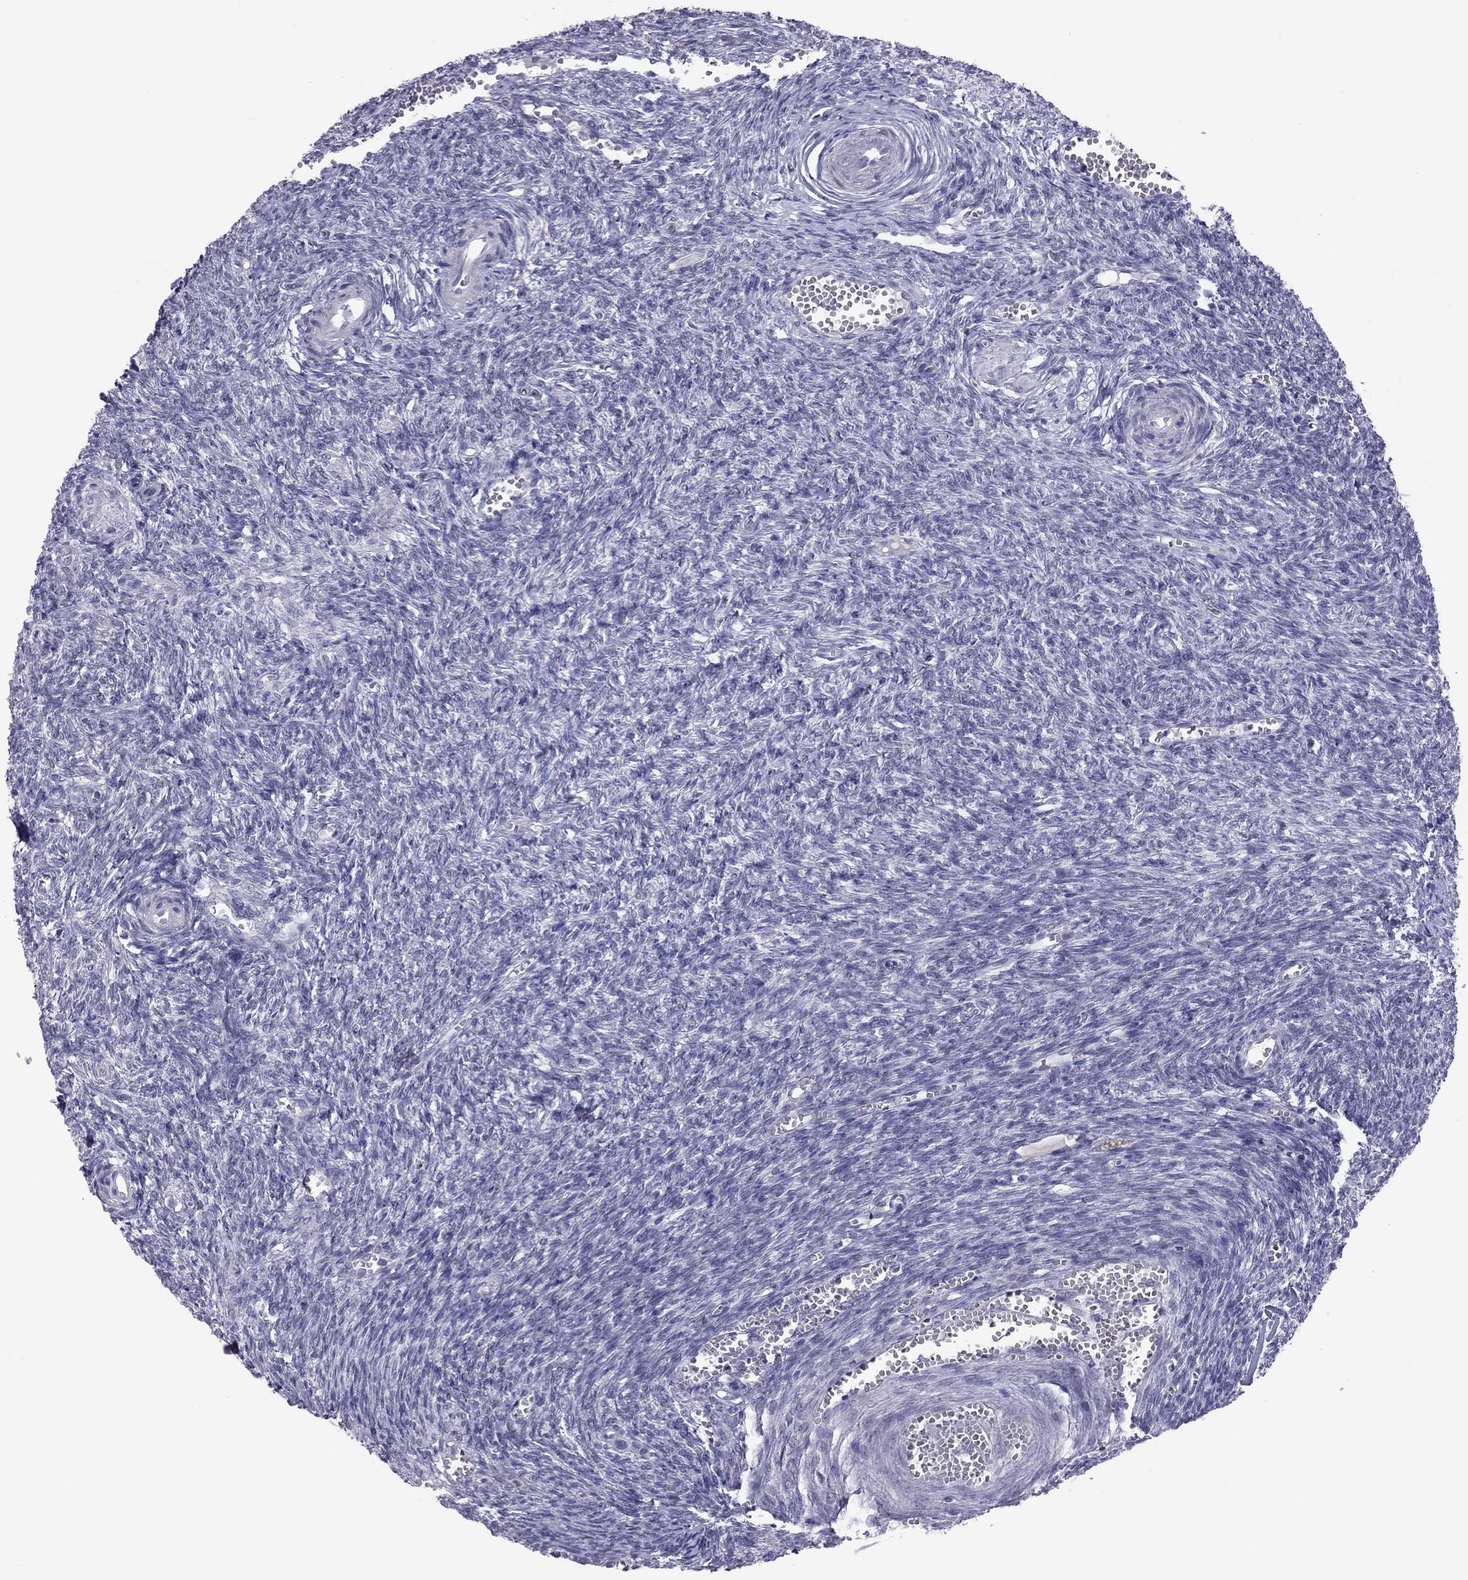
{"staining": {"intensity": "negative", "quantity": "none", "location": "none"}, "tissue": "ovary", "cell_type": "Ovarian stroma cells", "image_type": "normal", "snomed": [{"axis": "morphology", "description": "Normal tissue, NOS"}, {"axis": "topography", "description": "Ovary"}], "caption": "Immunohistochemistry of unremarkable human ovary demonstrates no positivity in ovarian stroma cells.", "gene": "PPP1R3A", "patient": {"sex": "female", "age": 43}}